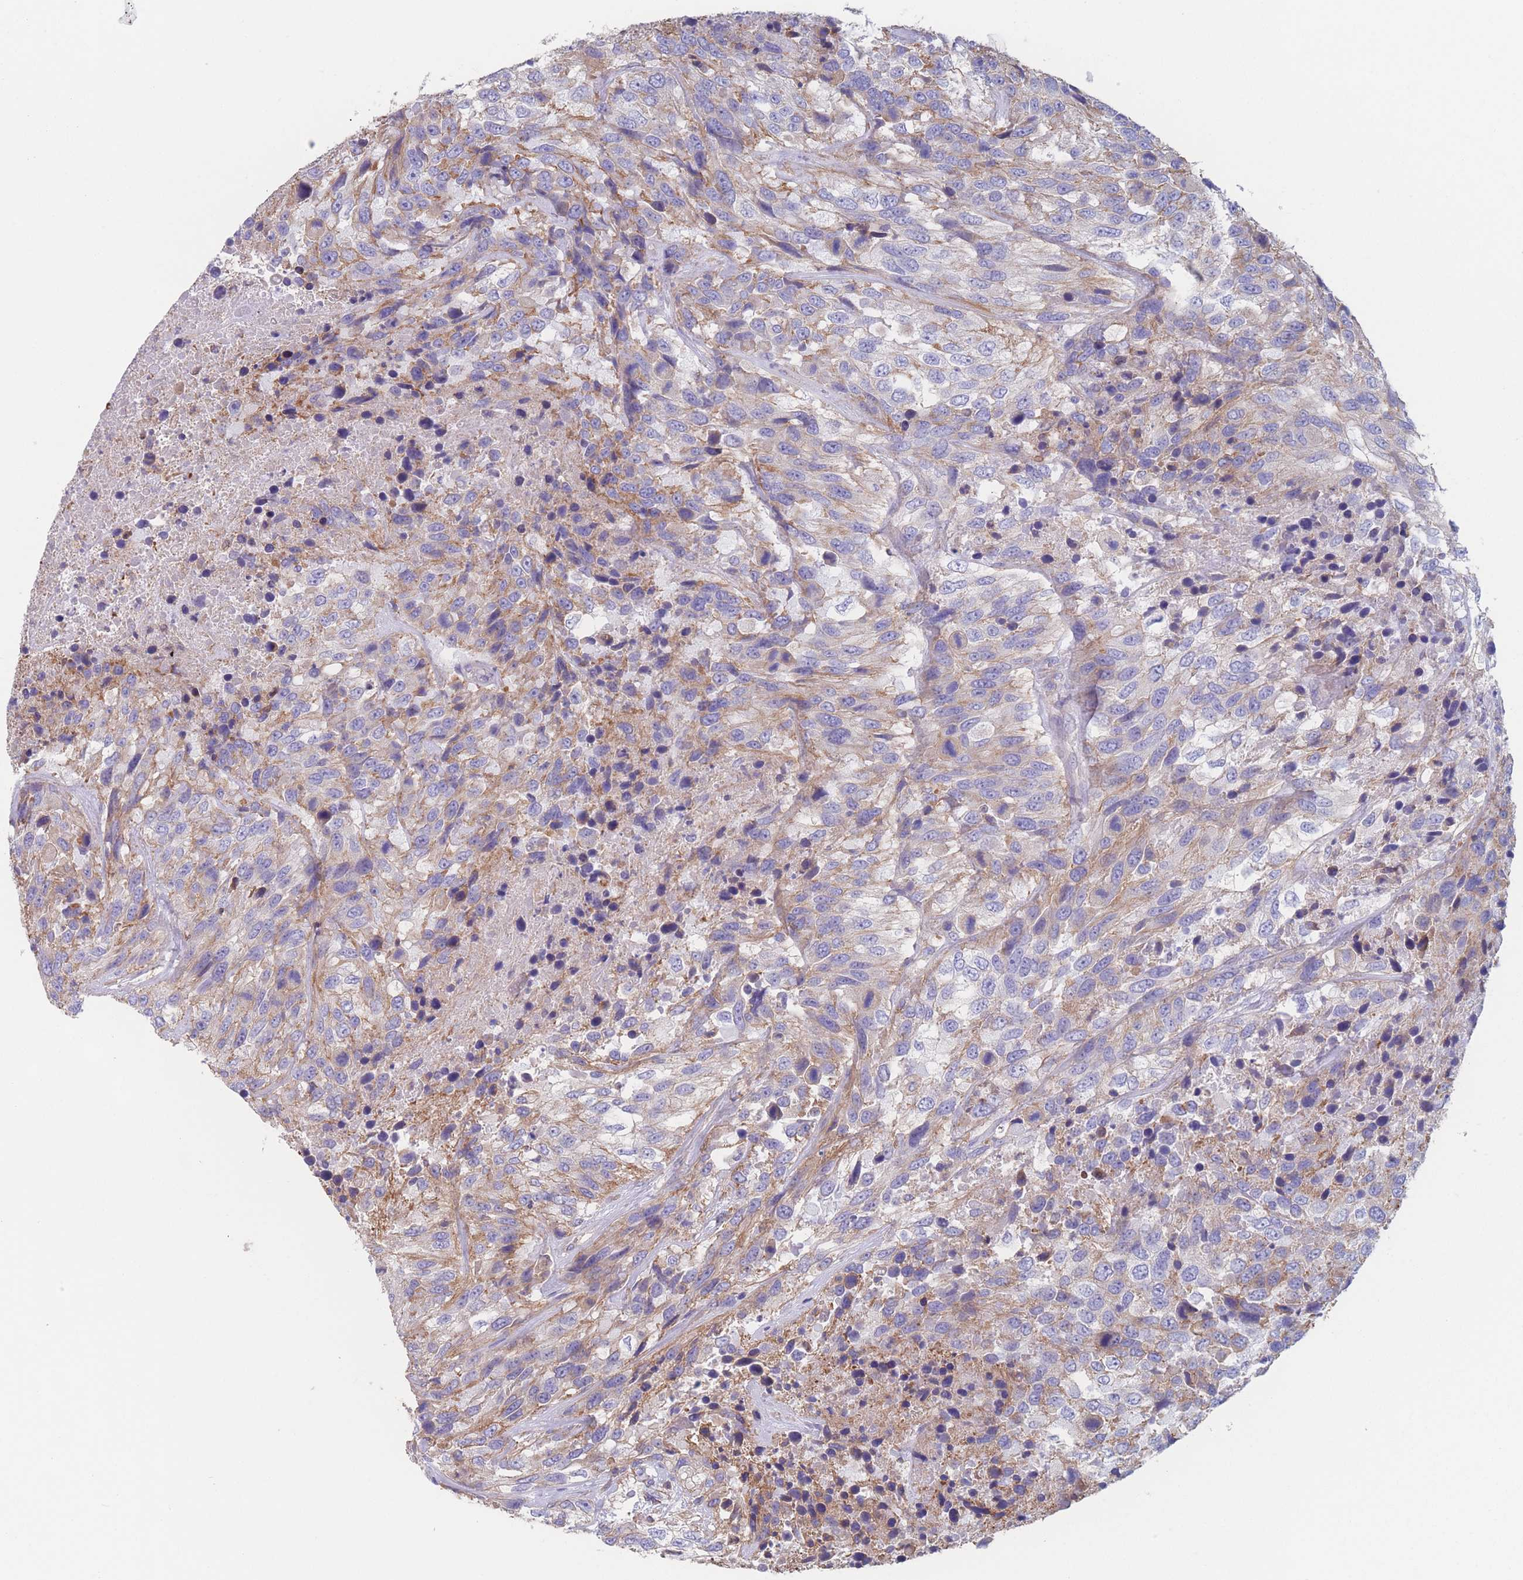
{"staining": {"intensity": "negative", "quantity": "none", "location": "none"}, "tissue": "urothelial cancer", "cell_type": "Tumor cells", "image_type": "cancer", "snomed": [{"axis": "morphology", "description": "Urothelial carcinoma, High grade"}, {"axis": "topography", "description": "Urinary bladder"}], "caption": "DAB immunohistochemical staining of human high-grade urothelial carcinoma displays no significant staining in tumor cells. (DAB (3,3'-diaminobenzidine) immunohistochemistry (IHC) visualized using brightfield microscopy, high magnification).", "gene": "ADH1A", "patient": {"sex": "female", "age": 70}}